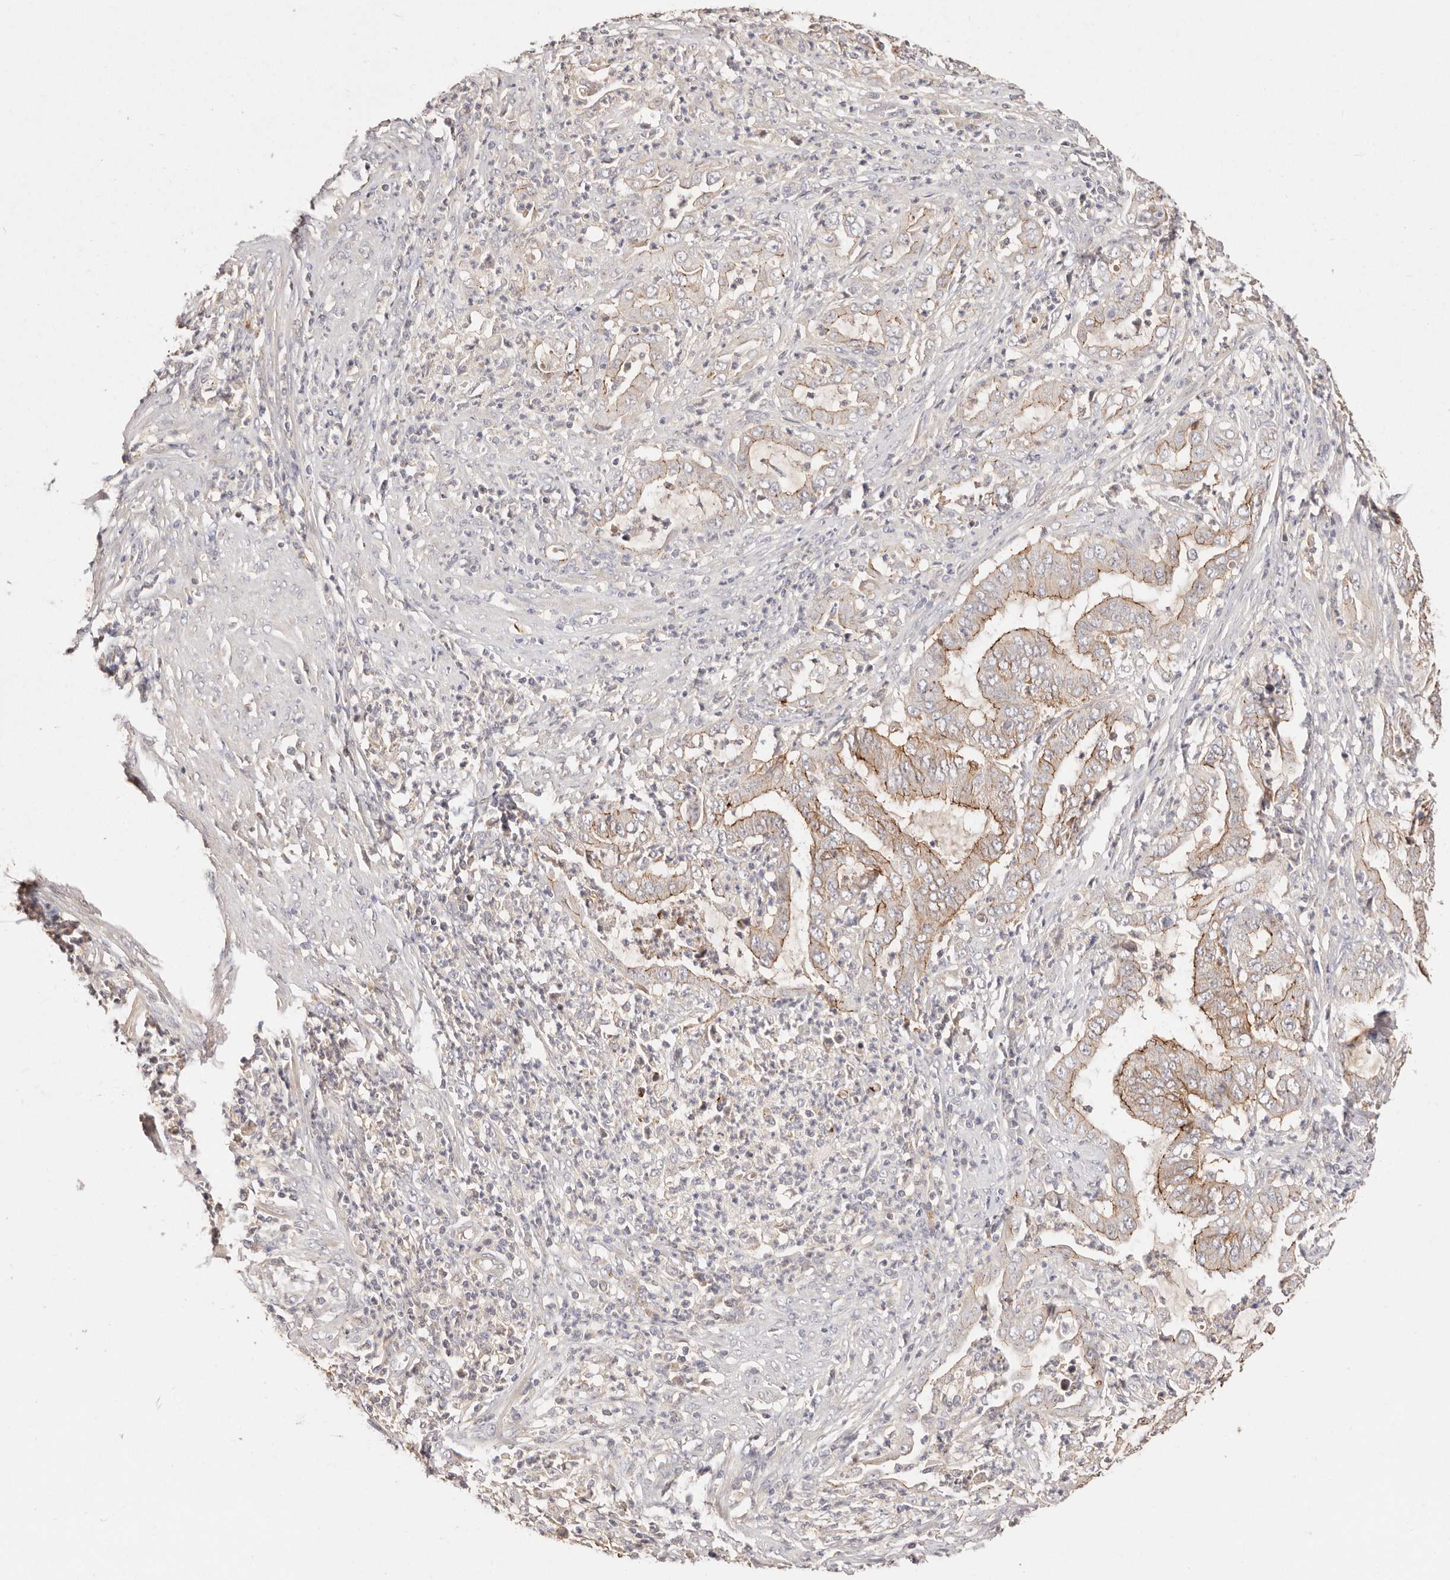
{"staining": {"intensity": "moderate", "quantity": "<25%", "location": "cytoplasmic/membranous"}, "tissue": "endometrial cancer", "cell_type": "Tumor cells", "image_type": "cancer", "snomed": [{"axis": "morphology", "description": "Adenocarcinoma, NOS"}, {"axis": "topography", "description": "Endometrium"}], "caption": "Immunohistochemical staining of endometrial cancer displays low levels of moderate cytoplasmic/membranous protein expression in about <25% of tumor cells.", "gene": "CXADR", "patient": {"sex": "female", "age": 51}}